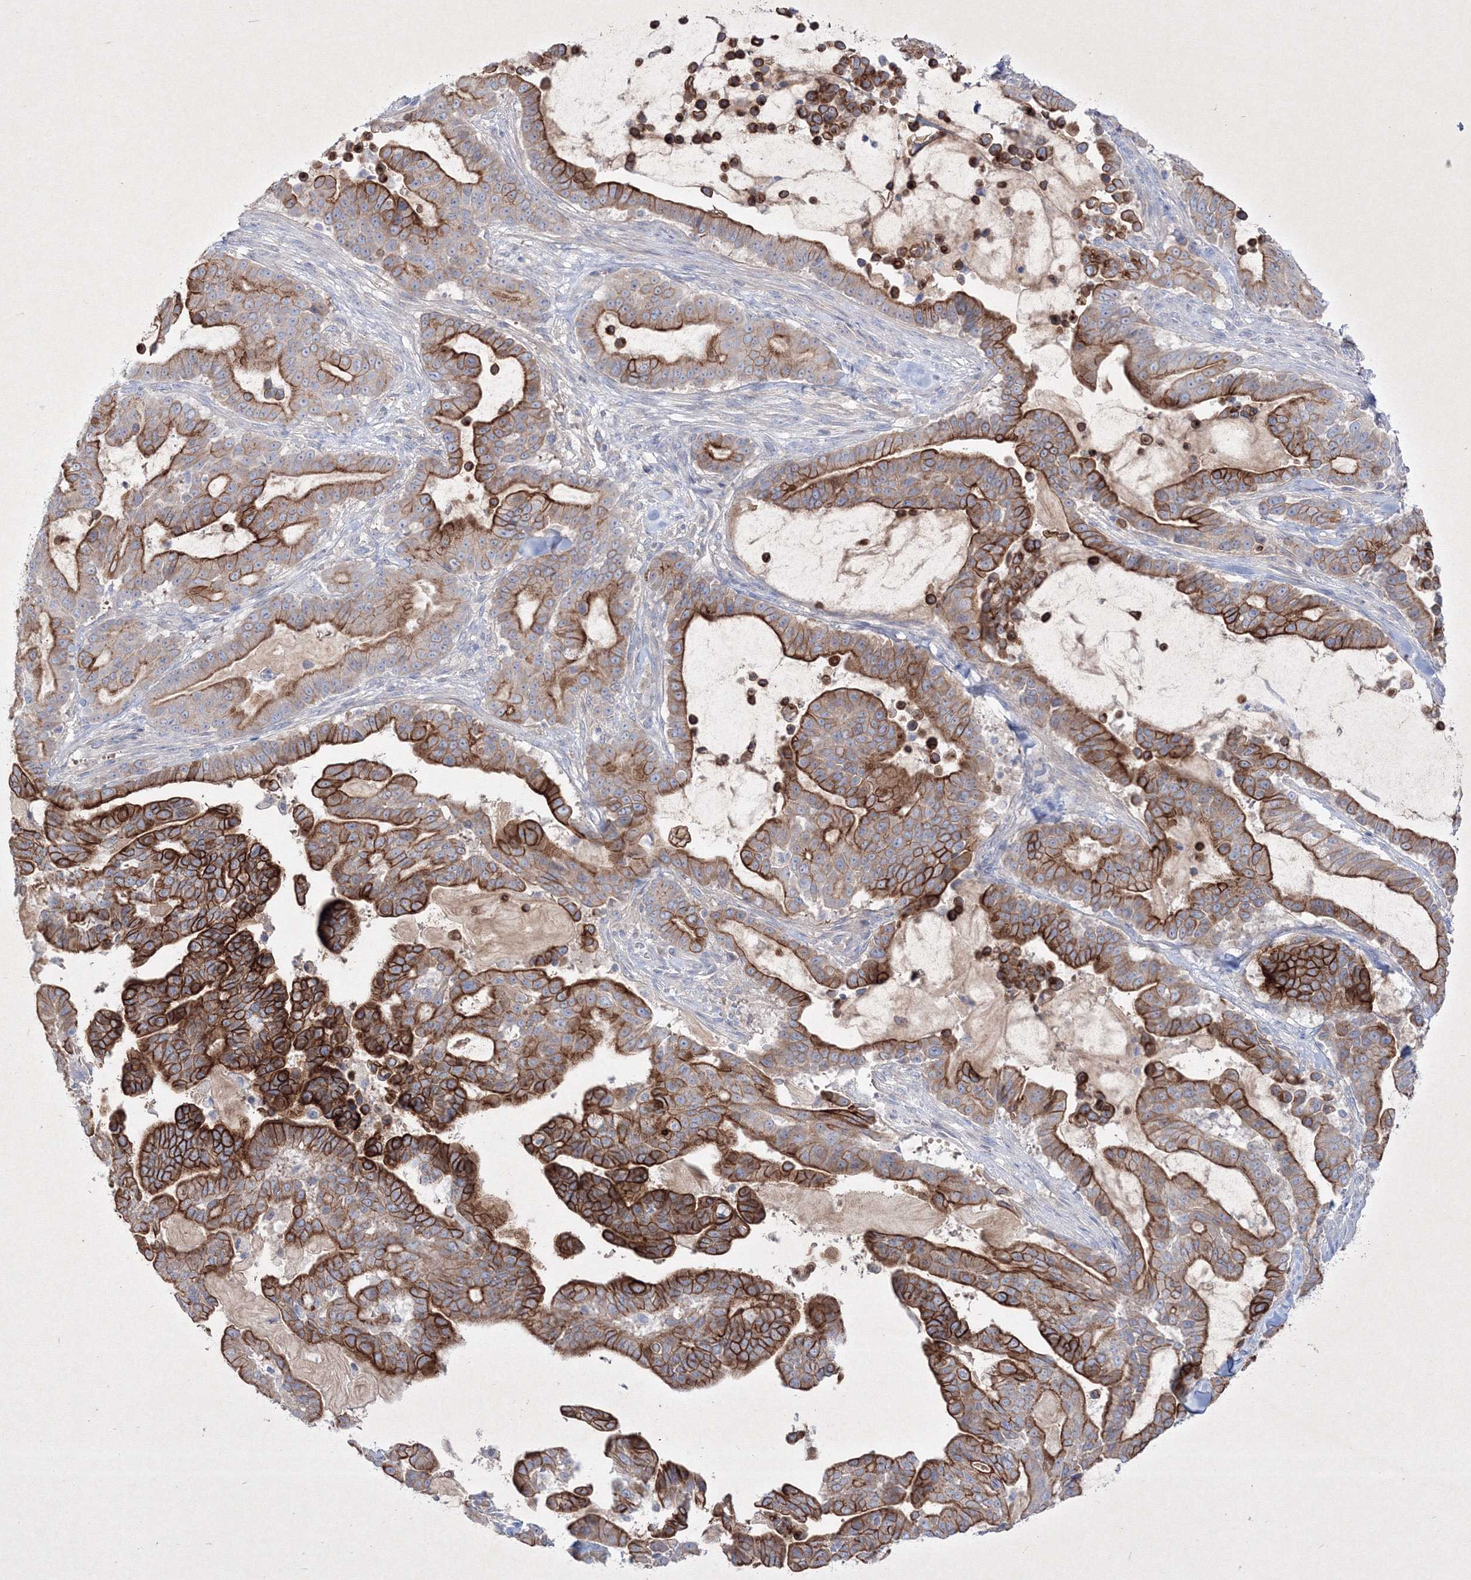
{"staining": {"intensity": "strong", "quantity": ">75%", "location": "cytoplasmic/membranous"}, "tissue": "pancreatic cancer", "cell_type": "Tumor cells", "image_type": "cancer", "snomed": [{"axis": "morphology", "description": "Adenocarcinoma, NOS"}, {"axis": "topography", "description": "Pancreas"}], "caption": "Protein expression analysis of pancreatic adenocarcinoma reveals strong cytoplasmic/membranous staining in about >75% of tumor cells.", "gene": "TMEM139", "patient": {"sex": "male", "age": 63}}